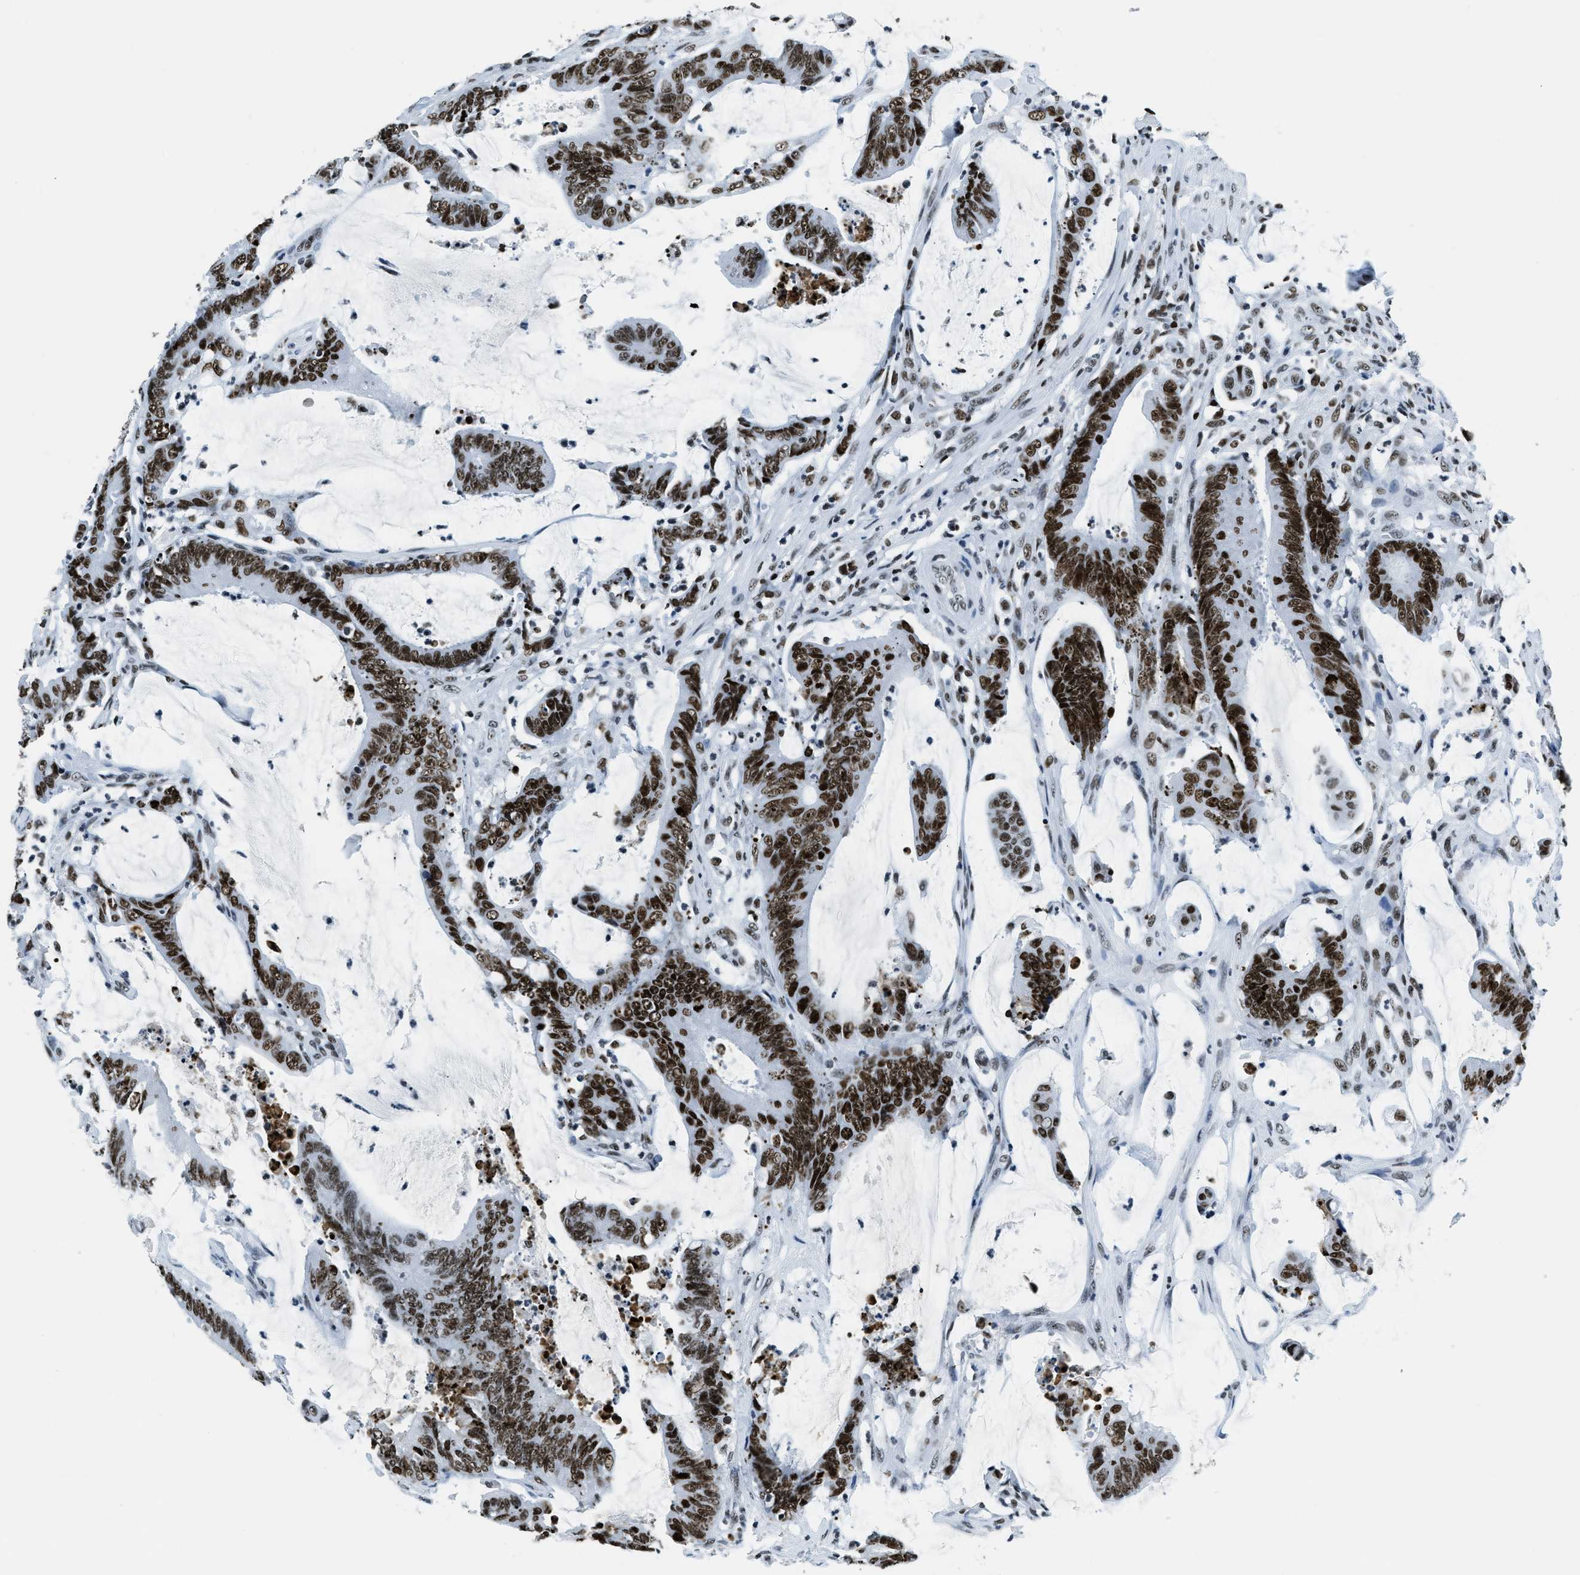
{"staining": {"intensity": "strong", "quantity": ">75%", "location": "nuclear"}, "tissue": "colorectal cancer", "cell_type": "Tumor cells", "image_type": "cancer", "snomed": [{"axis": "morphology", "description": "Adenocarcinoma, NOS"}, {"axis": "topography", "description": "Rectum"}], "caption": "This photomicrograph shows immunohistochemistry (IHC) staining of human adenocarcinoma (colorectal), with high strong nuclear staining in about >75% of tumor cells.", "gene": "TOP1", "patient": {"sex": "female", "age": 66}}